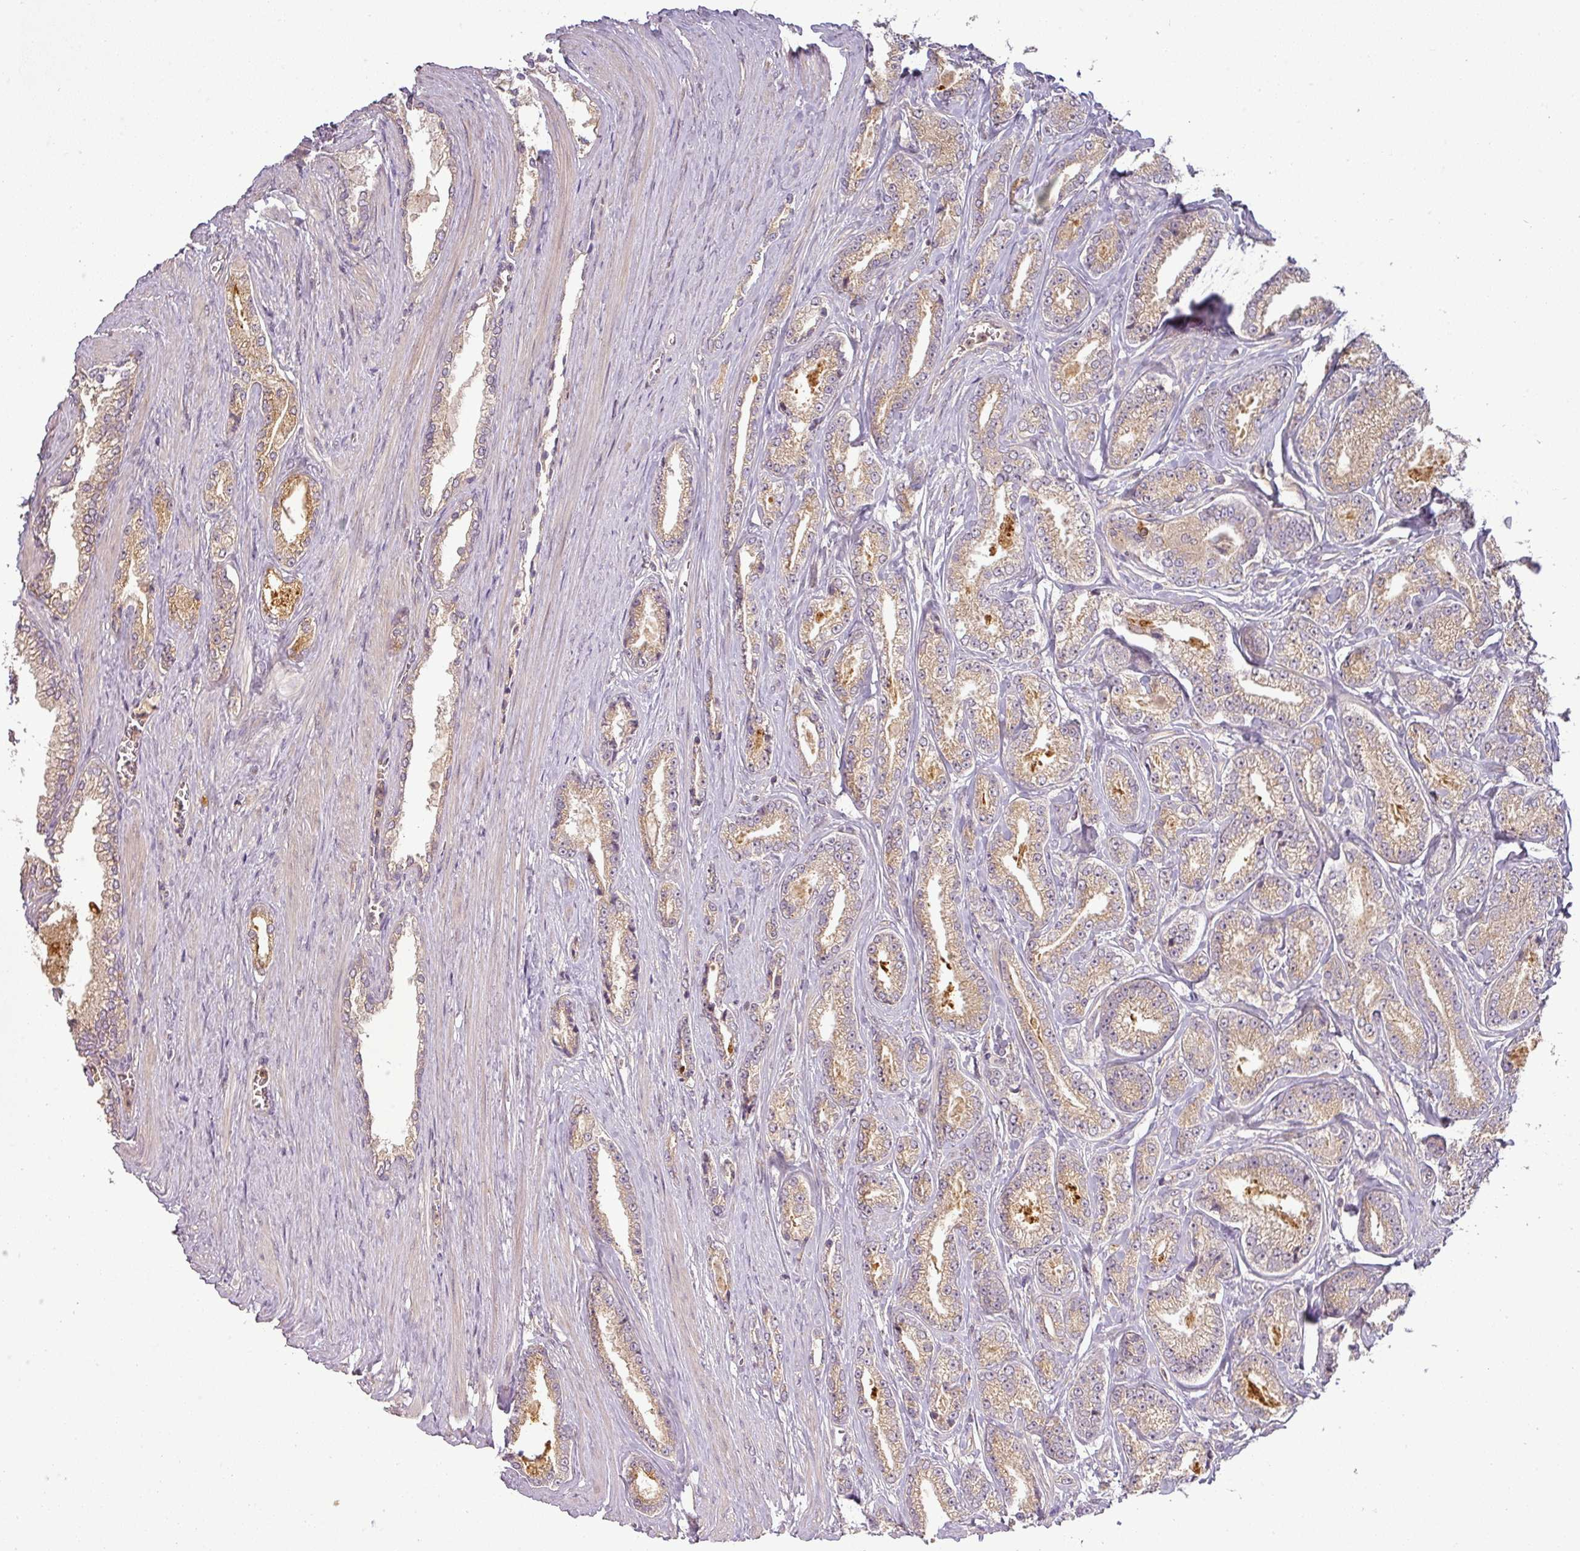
{"staining": {"intensity": "weak", "quantity": "<25%", "location": "cytoplasmic/membranous"}, "tissue": "prostate cancer", "cell_type": "Tumor cells", "image_type": "cancer", "snomed": [{"axis": "morphology", "description": "Adenocarcinoma, NOS"}, {"axis": "topography", "description": "Prostate and seminal vesicle, NOS"}], "caption": "DAB immunohistochemical staining of human prostate adenocarcinoma demonstrates no significant expression in tumor cells.", "gene": "NIN", "patient": {"sex": "male", "age": 76}}